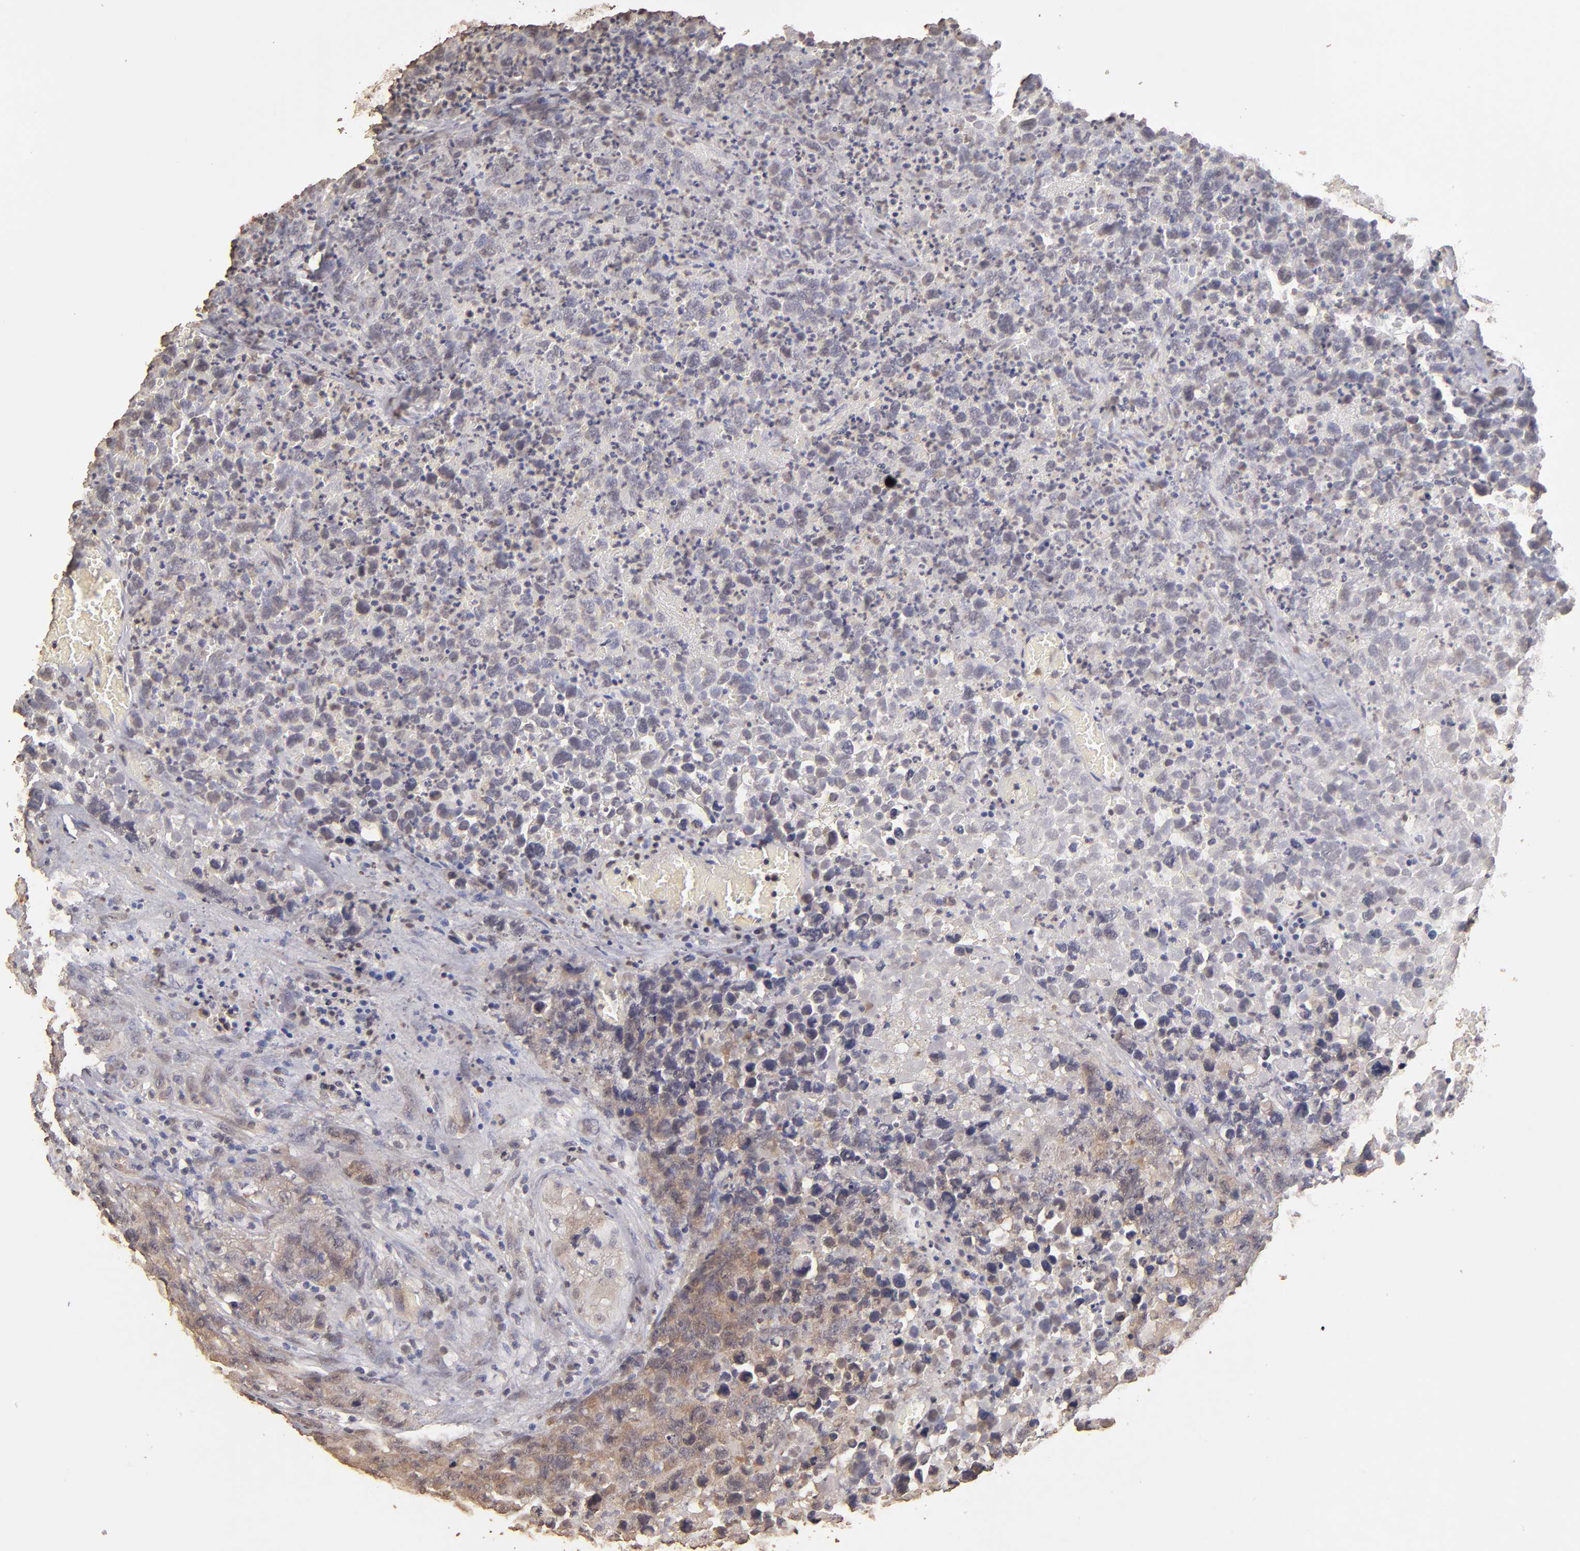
{"staining": {"intensity": "weak", "quantity": "<25%", "location": "cytoplasmic/membranous"}, "tissue": "testis cancer", "cell_type": "Tumor cells", "image_type": "cancer", "snomed": [{"axis": "morphology", "description": "Carcinoma, Embryonal, NOS"}, {"axis": "topography", "description": "Testis"}], "caption": "The histopathology image demonstrates no significant positivity in tumor cells of embryonal carcinoma (testis).", "gene": "OPHN1", "patient": {"sex": "male", "age": 31}}